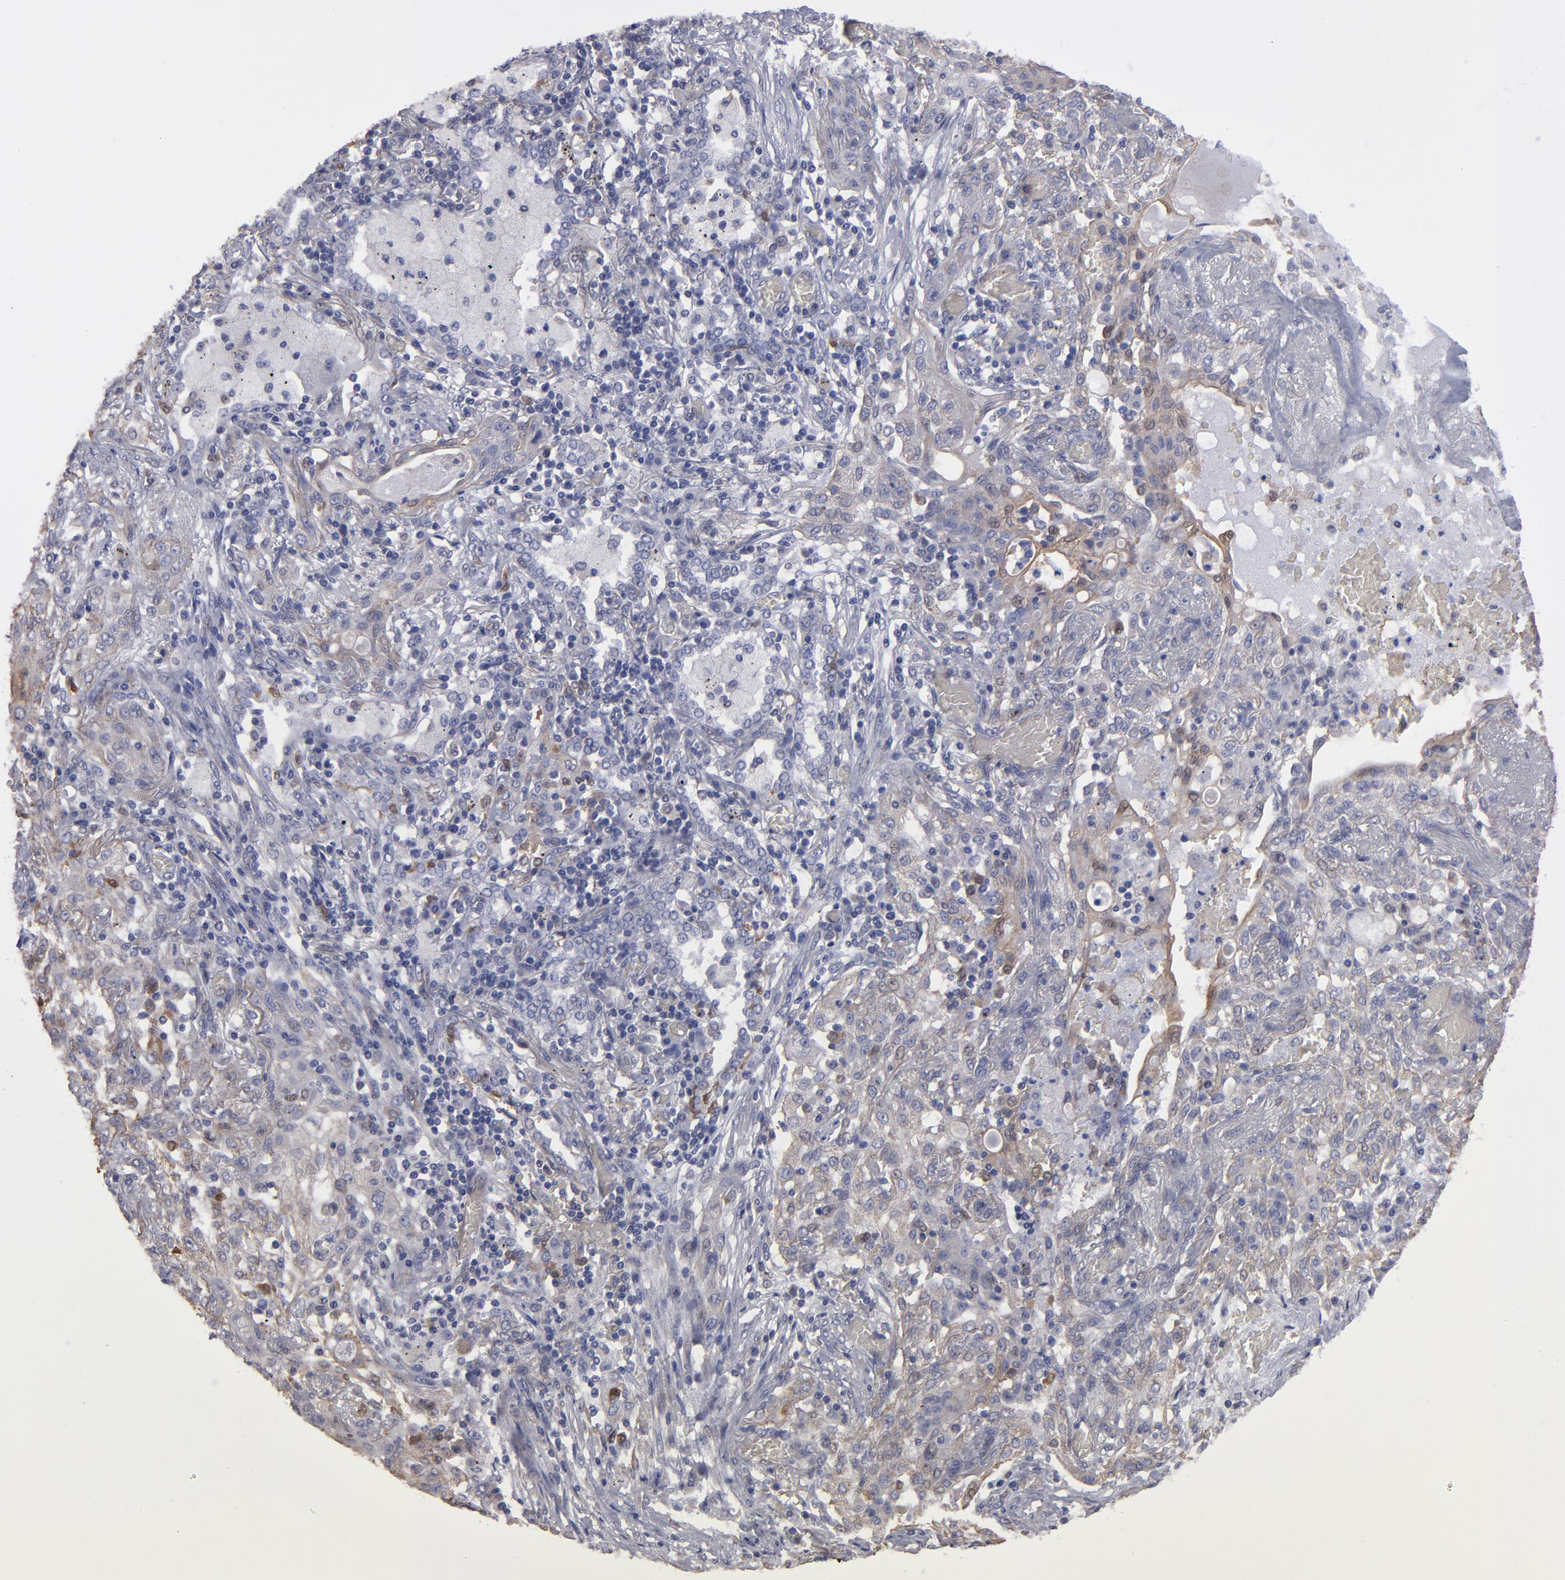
{"staining": {"intensity": "weak", "quantity": ">75%", "location": "cytoplasmic/membranous,nuclear"}, "tissue": "lung cancer", "cell_type": "Tumor cells", "image_type": "cancer", "snomed": [{"axis": "morphology", "description": "Squamous cell carcinoma, NOS"}, {"axis": "topography", "description": "Lung"}], "caption": "This micrograph displays squamous cell carcinoma (lung) stained with immunohistochemistry to label a protein in brown. The cytoplasmic/membranous and nuclear of tumor cells show weak positivity for the protein. Nuclei are counter-stained blue.", "gene": "NDRG2", "patient": {"sex": "female", "age": 47}}